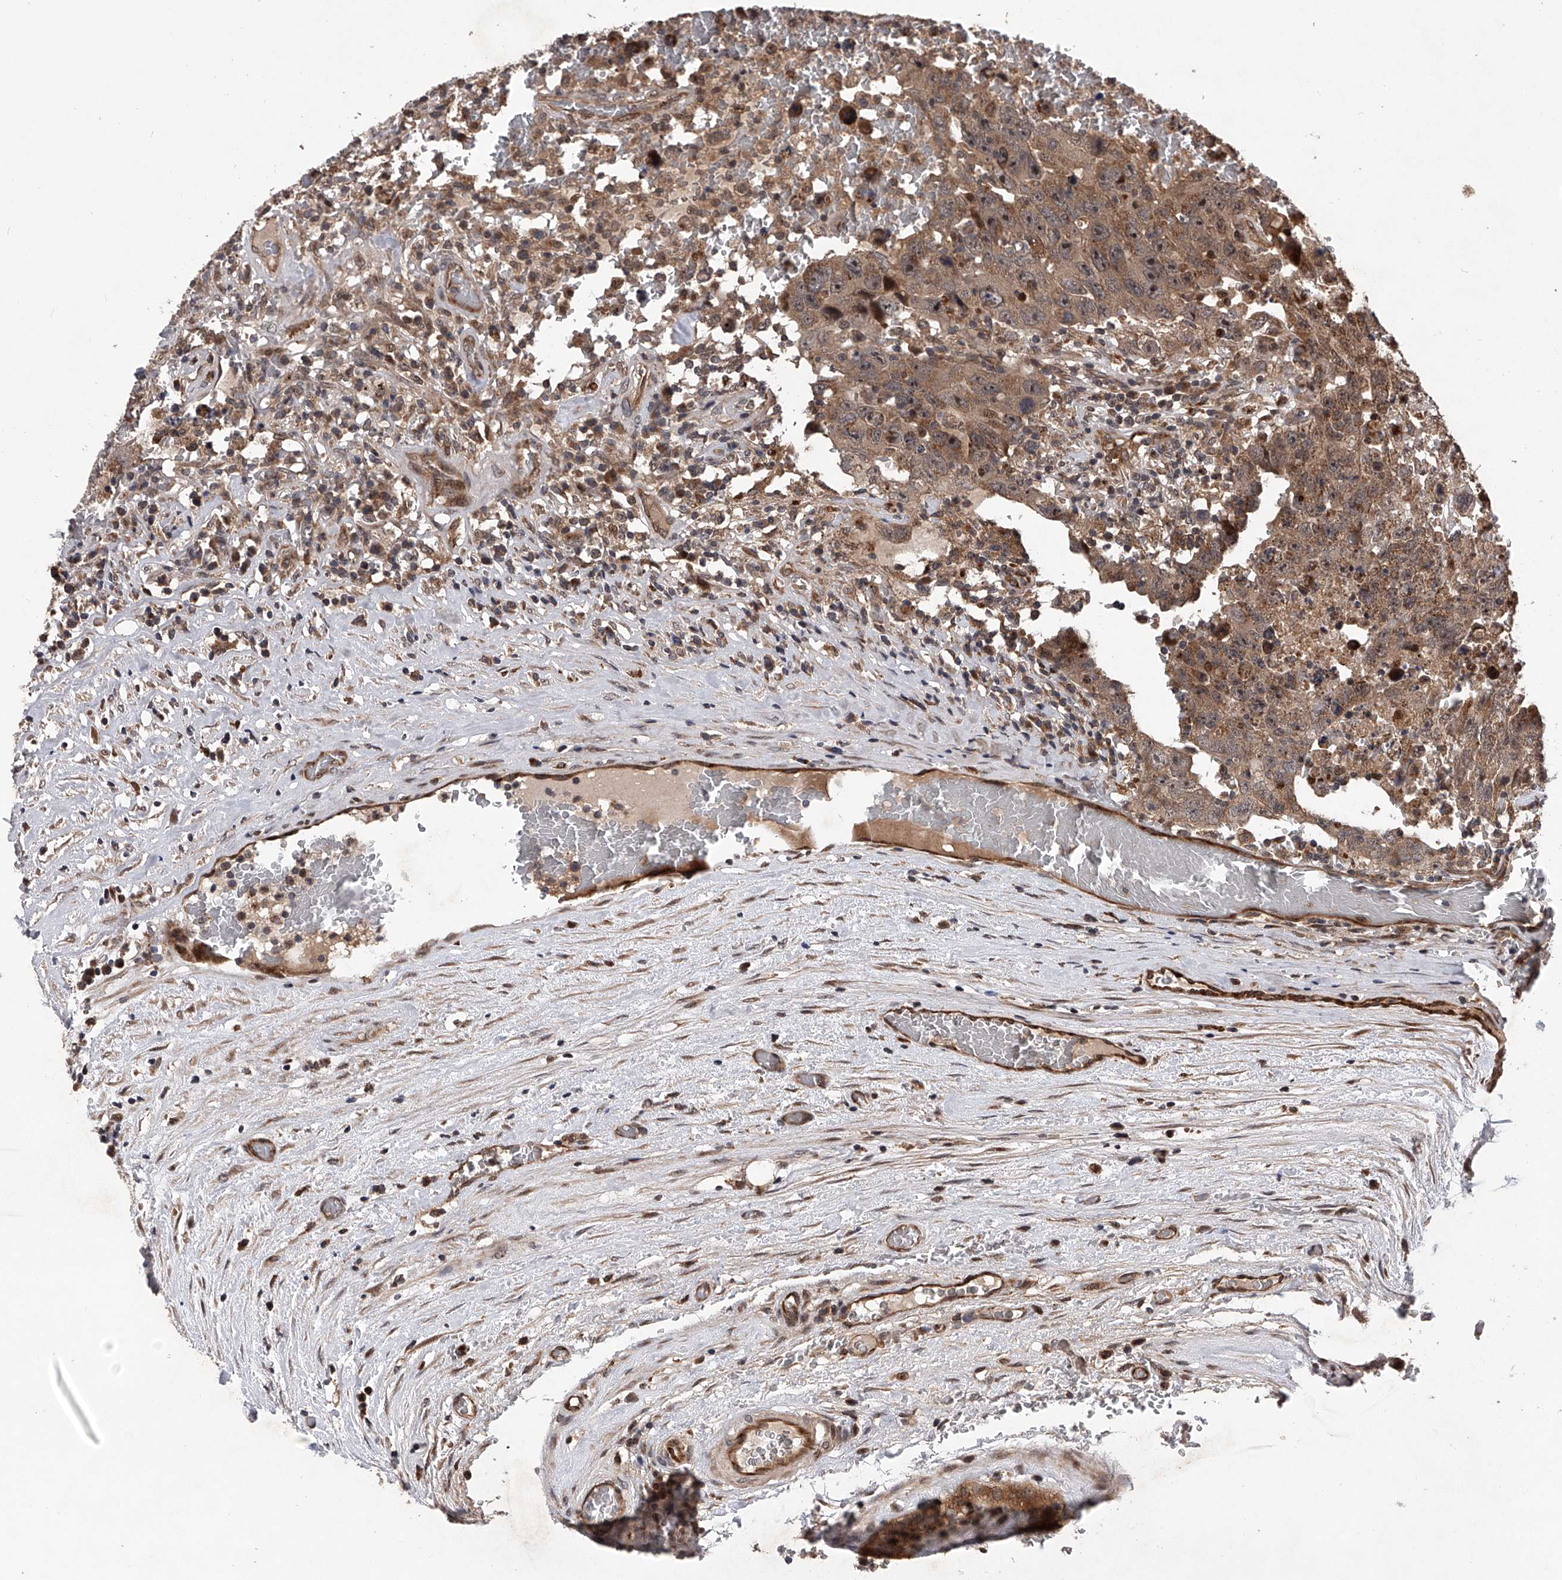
{"staining": {"intensity": "moderate", "quantity": ">75%", "location": "cytoplasmic/membranous"}, "tissue": "testis cancer", "cell_type": "Tumor cells", "image_type": "cancer", "snomed": [{"axis": "morphology", "description": "Carcinoma, Embryonal, NOS"}, {"axis": "topography", "description": "Testis"}], "caption": "Testis embryonal carcinoma tissue displays moderate cytoplasmic/membranous staining in approximately >75% of tumor cells", "gene": "MAP3K11", "patient": {"sex": "male", "age": 26}}